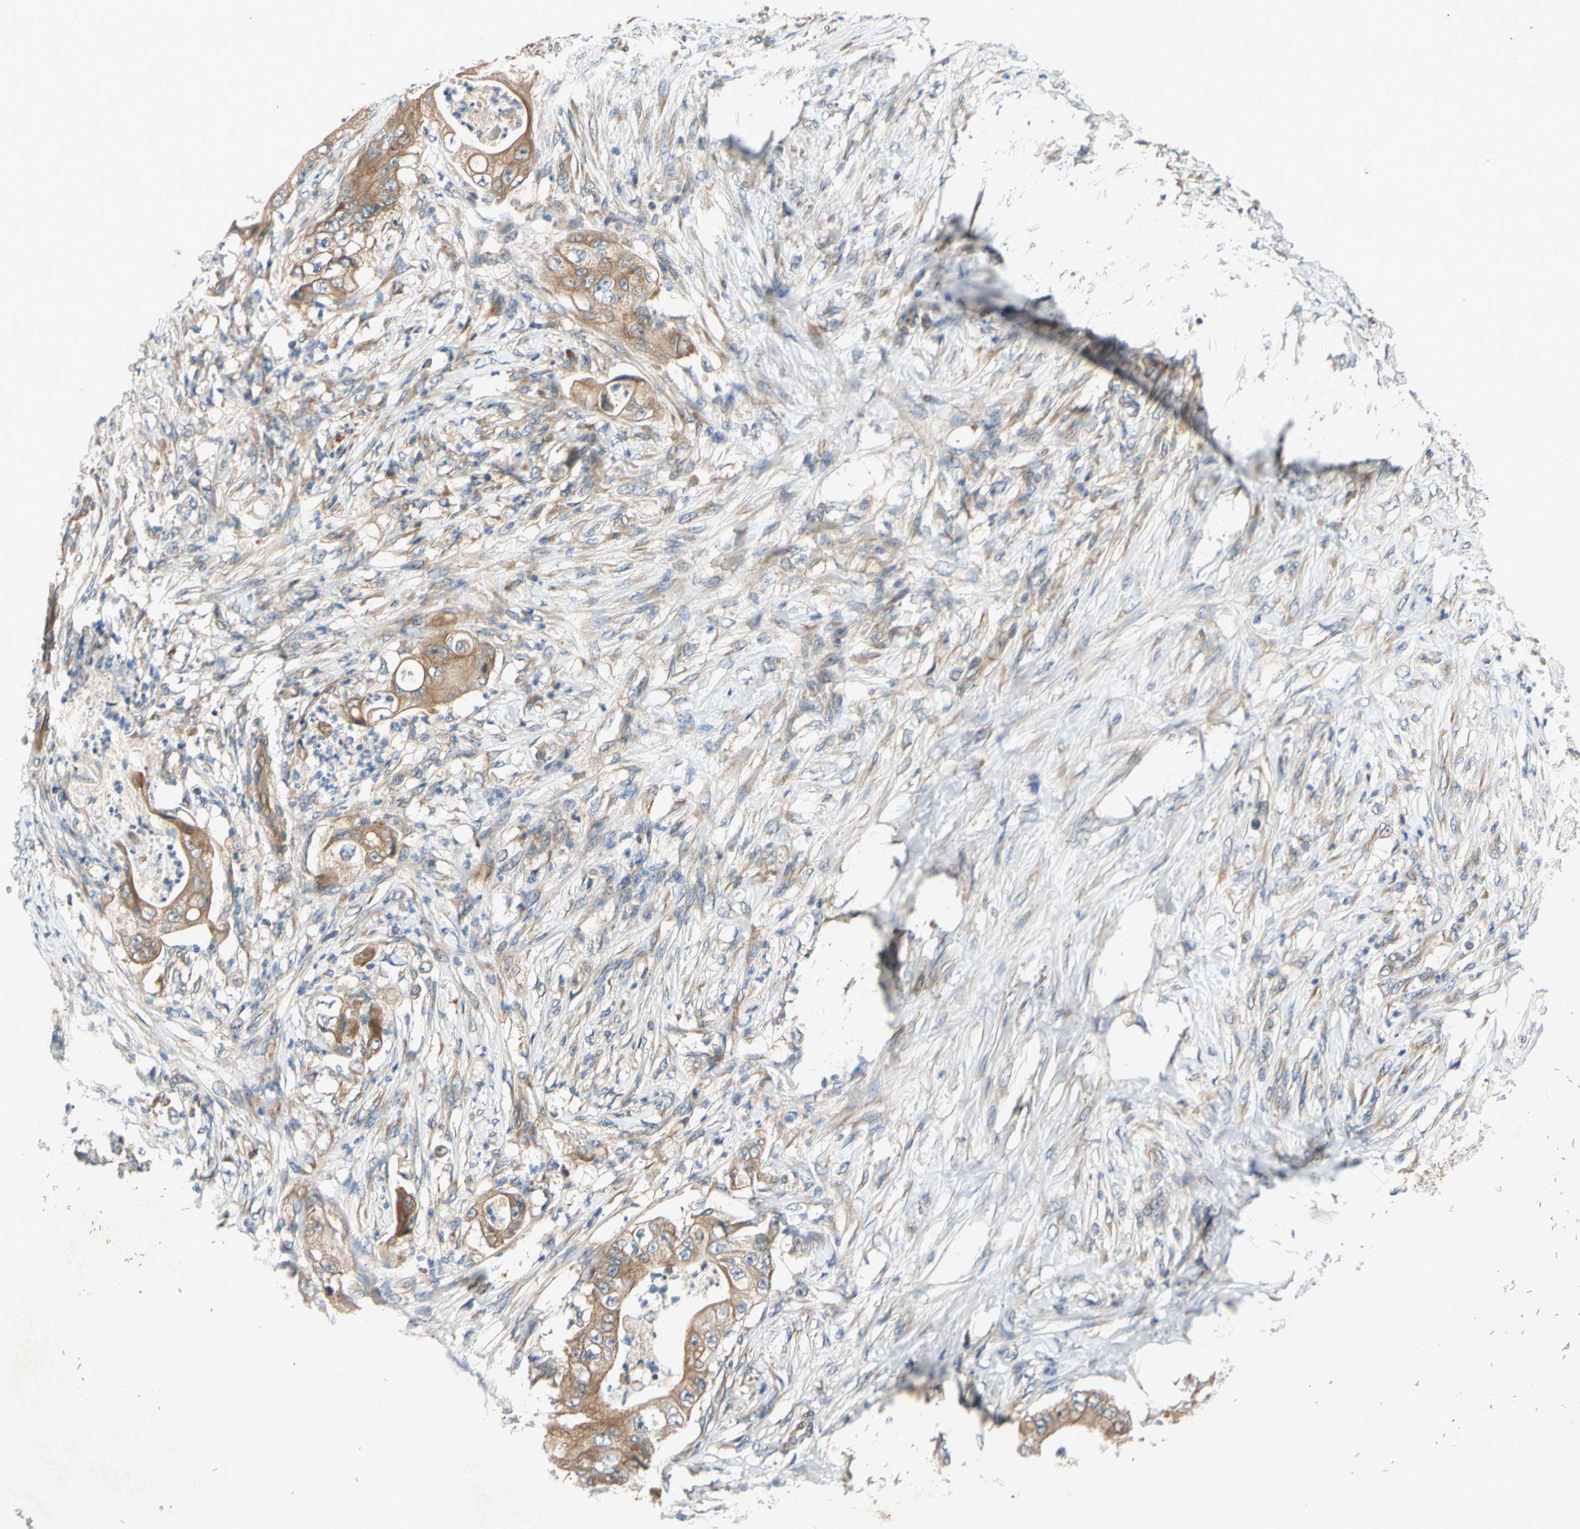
{"staining": {"intensity": "moderate", "quantity": ">75%", "location": "cytoplasmic/membranous"}, "tissue": "stomach cancer", "cell_type": "Tumor cells", "image_type": "cancer", "snomed": [{"axis": "morphology", "description": "Adenocarcinoma, NOS"}, {"axis": "topography", "description": "Stomach"}], "caption": "Human stomach adenocarcinoma stained with a brown dye displays moderate cytoplasmic/membranous positive expression in approximately >75% of tumor cells.", "gene": "MBTPS2", "patient": {"sex": "female", "age": 73}}